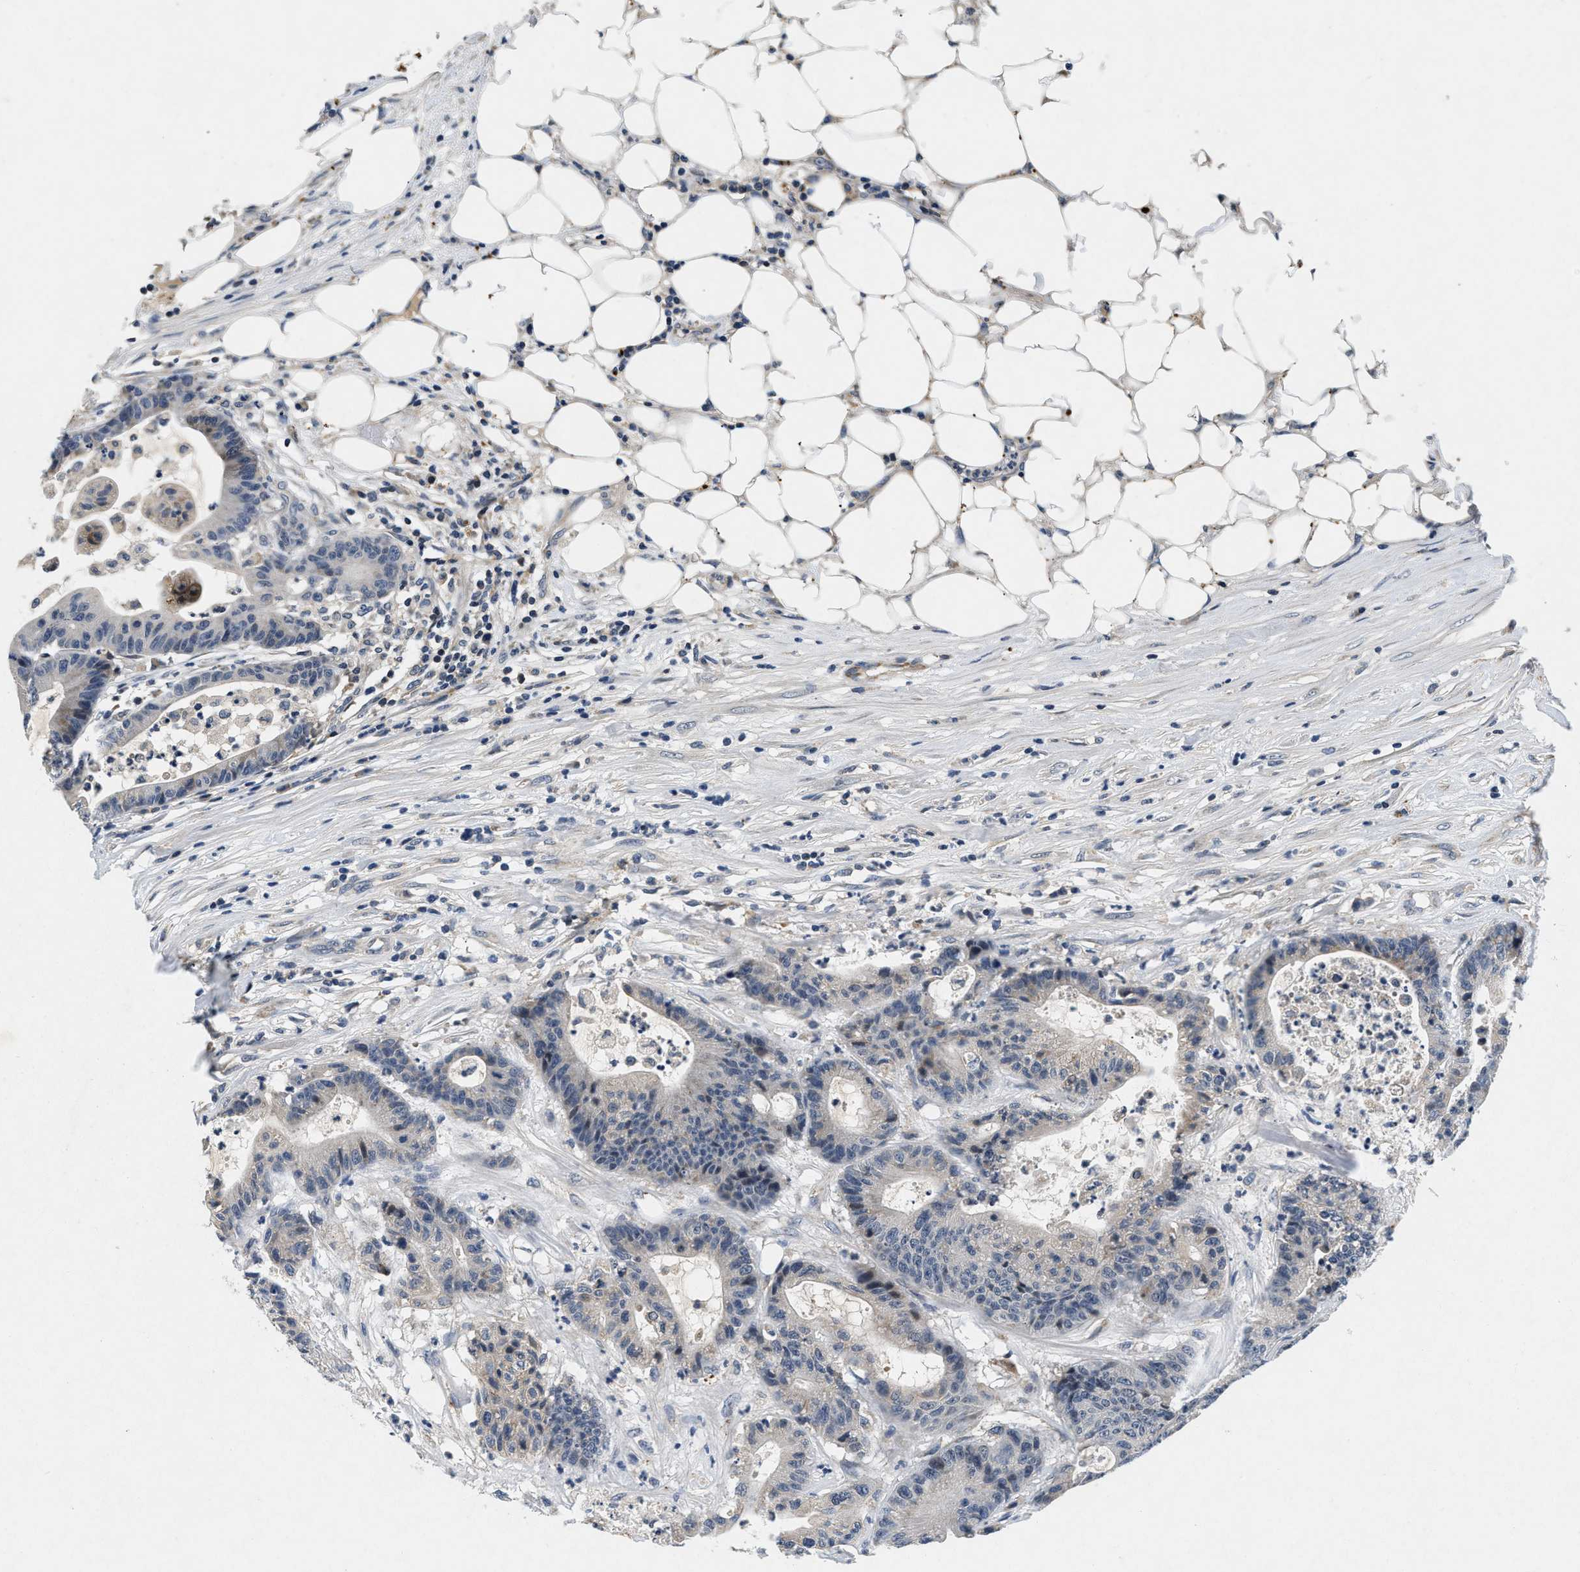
{"staining": {"intensity": "negative", "quantity": "none", "location": "none"}, "tissue": "colorectal cancer", "cell_type": "Tumor cells", "image_type": "cancer", "snomed": [{"axis": "morphology", "description": "Adenocarcinoma, NOS"}, {"axis": "topography", "description": "Colon"}], "caption": "Tumor cells are negative for brown protein staining in colorectal cancer. The staining is performed using DAB brown chromogen with nuclei counter-stained in using hematoxylin.", "gene": "PDP1", "patient": {"sex": "female", "age": 84}}